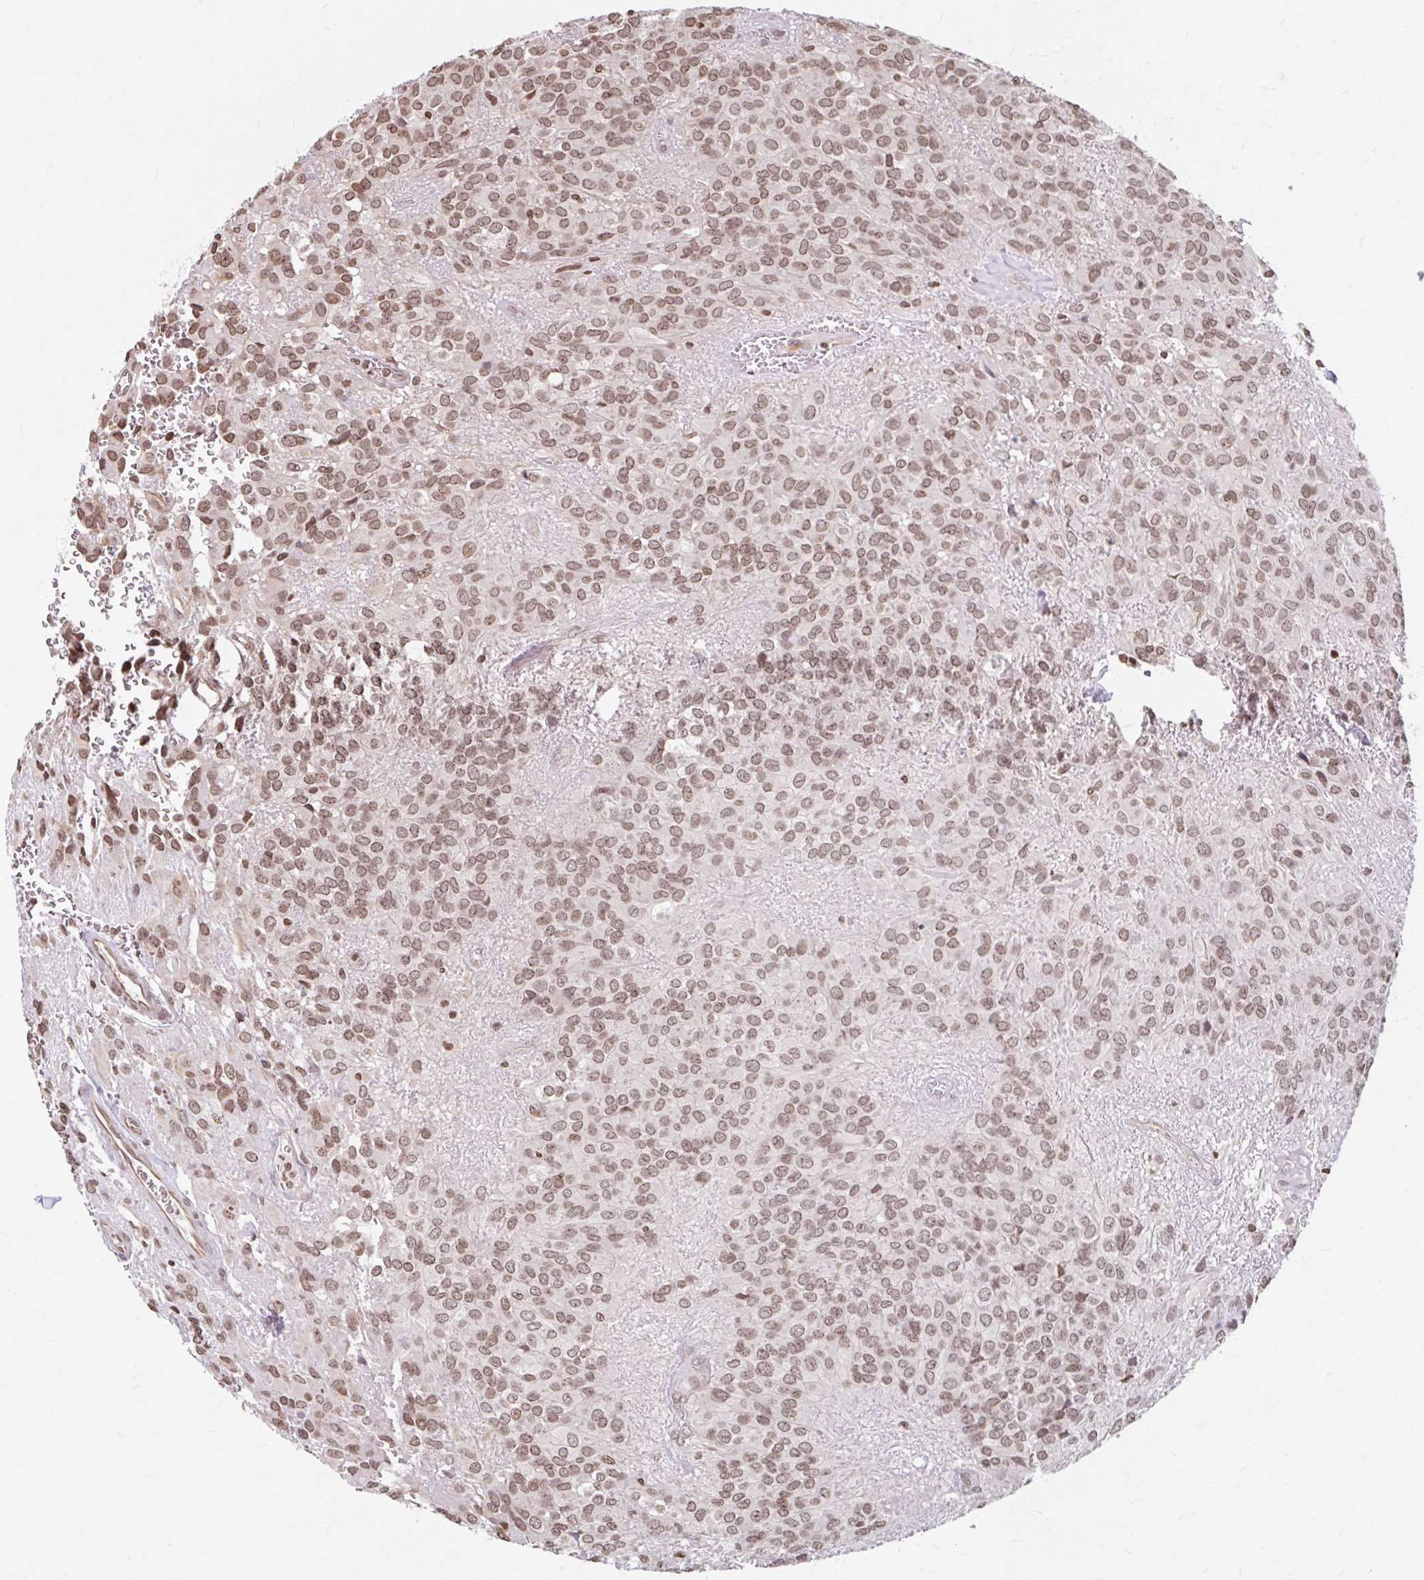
{"staining": {"intensity": "moderate", "quantity": ">75%", "location": "nuclear"}, "tissue": "glioma", "cell_type": "Tumor cells", "image_type": "cancer", "snomed": [{"axis": "morphology", "description": "Glioma, malignant, Low grade"}, {"axis": "topography", "description": "Brain"}], "caption": "Protein expression analysis of low-grade glioma (malignant) reveals moderate nuclear staining in about >75% of tumor cells.", "gene": "ORC3", "patient": {"sex": "male", "age": 56}}